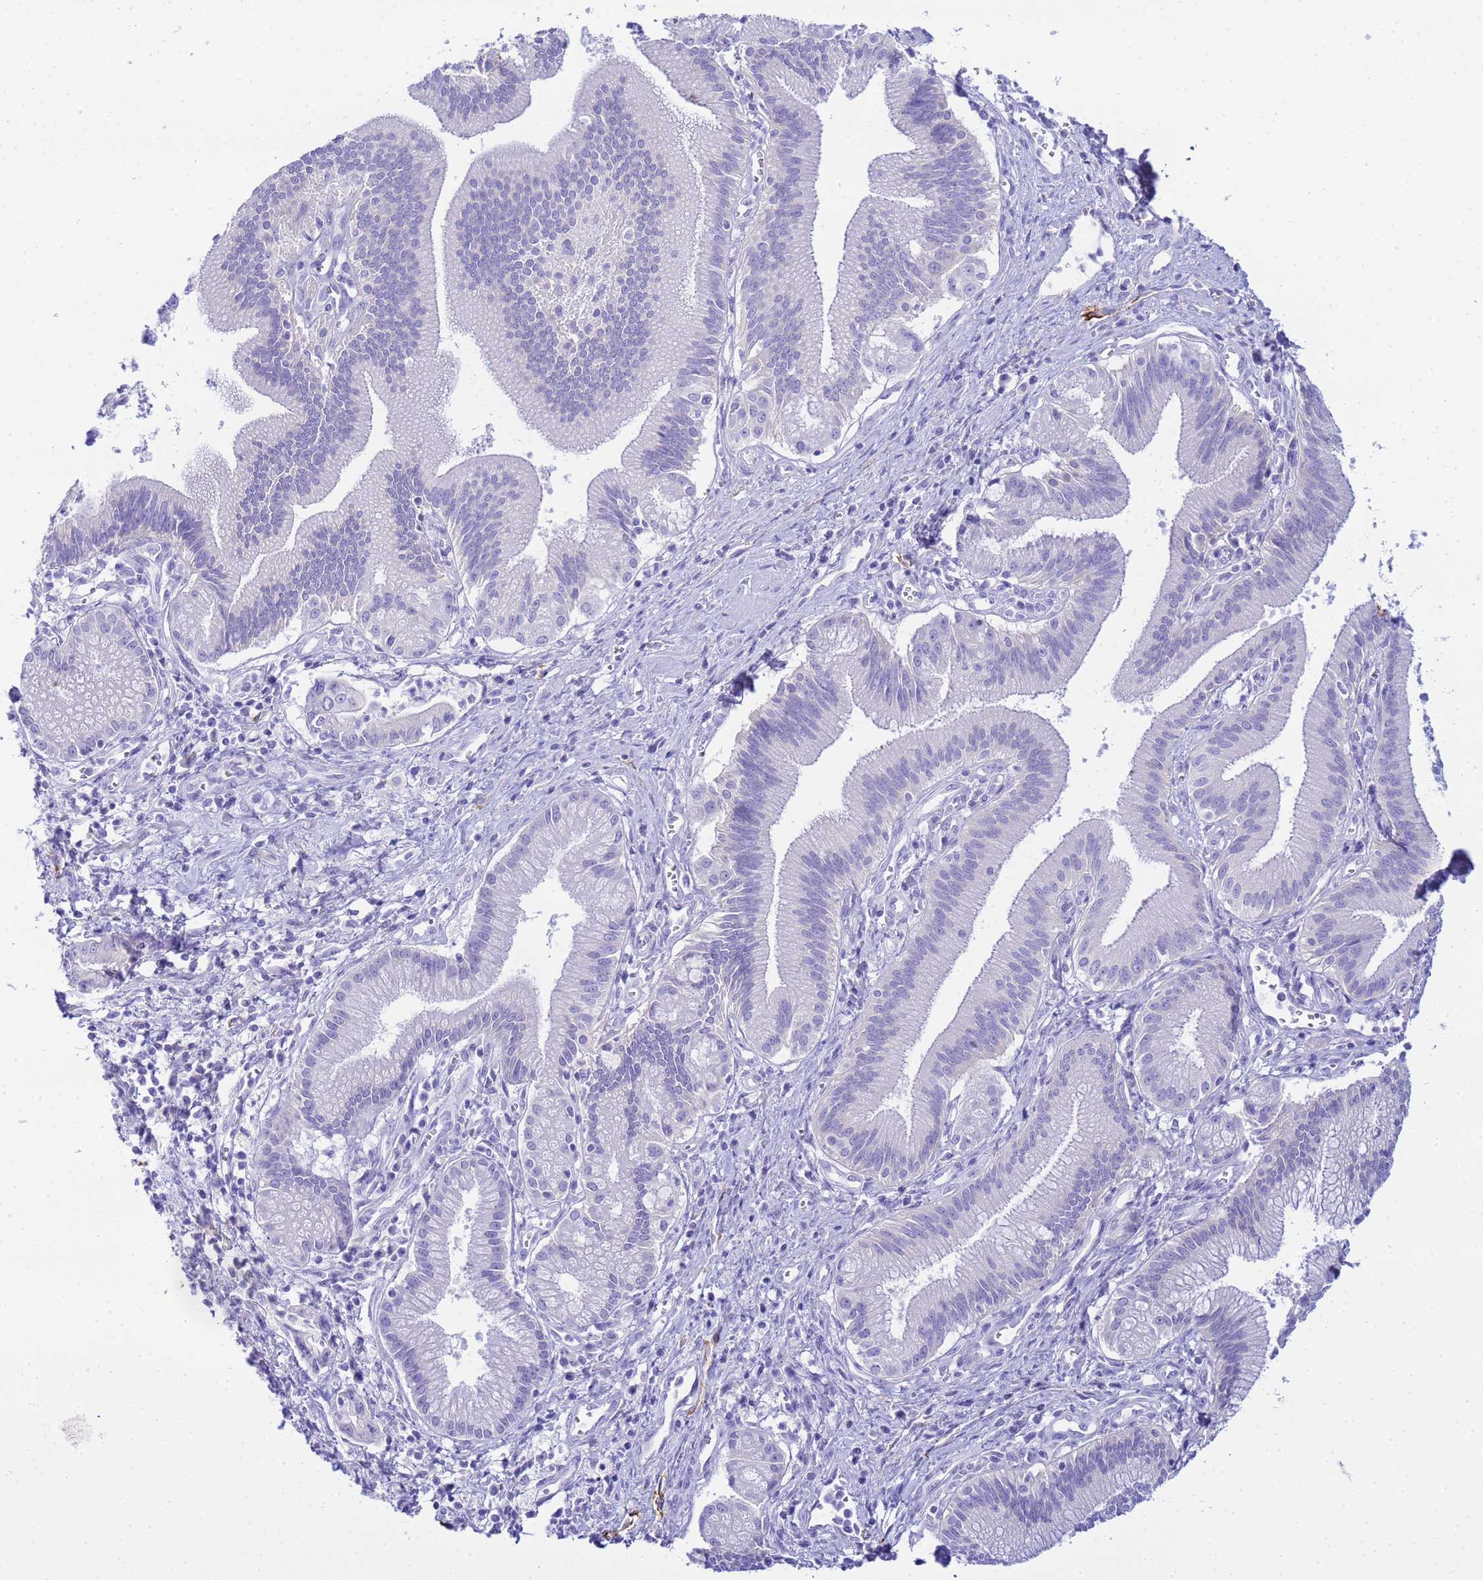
{"staining": {"intensity": "negative", "quantity": "none", "location": "none"}, "tissue": "pancreatic cancer", "cell_type": "Tumor cells", "image_type": "cancer", "snomed": [{"axis": "morphology", "description": "Adenocarcinoma, NOS"}, {"axis": "topography", "description": "Pancreas"}], "caption": "The immunohistochemistry (IHC) micrograph has no significant positivity in tumor cells of pancreatic cancer (adenocarcinoma) tissue.", "gene": "AQP12A", "patient": {"sex": "male", "age": 78}}